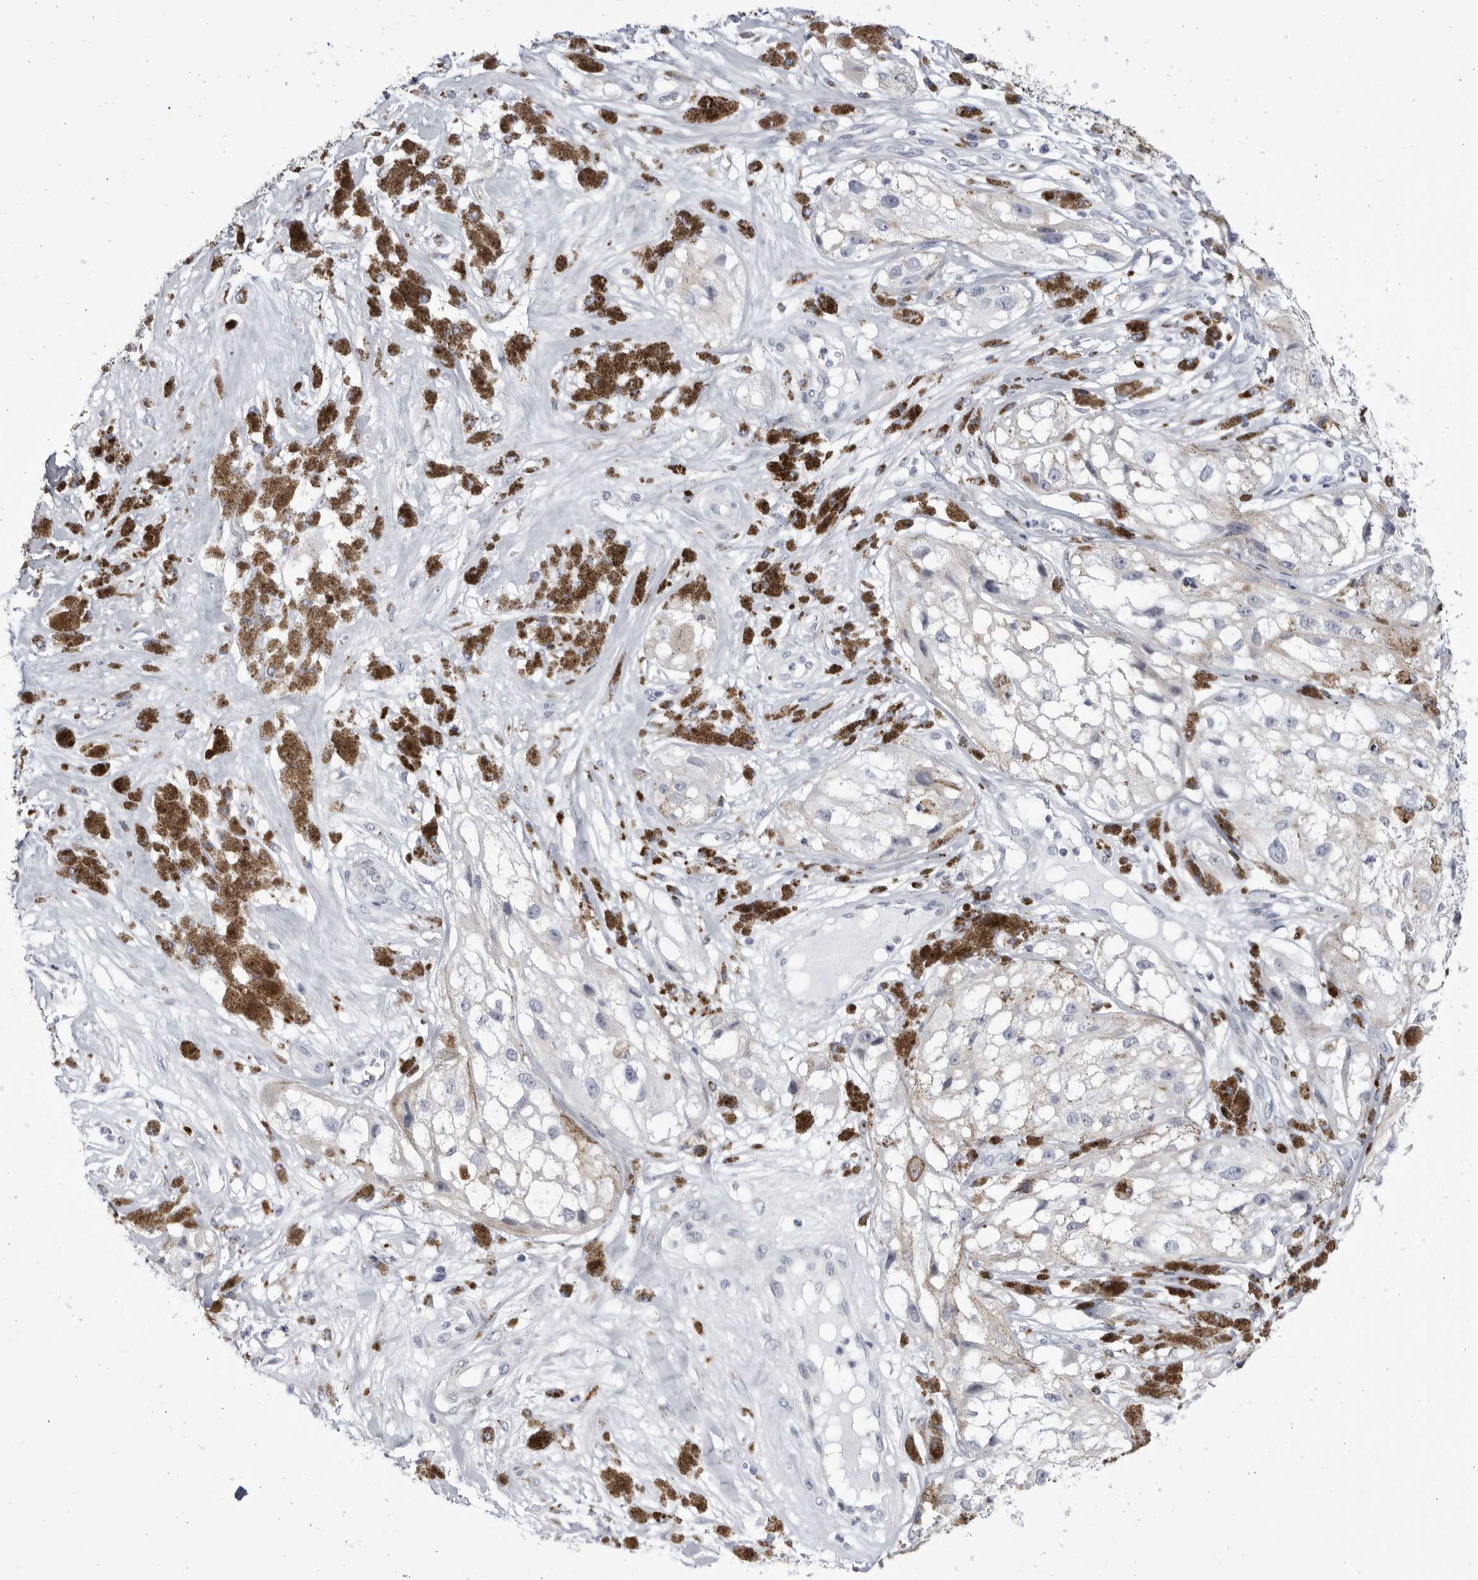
{"staining": {"intensity": "negative", "quantity": "none", "location": "none"}, "tissue": "melanoma", "cell_type": "Tumor cells", "image_type": "cancer", "snomed": [{"axis": "morphology", "description": "Malignant melanoma, NOS"}, {"axis": "topography", "description": "Skin"}], "caption": "This is an IHC histopathology image of melanoma. There is no expression in tumor cells.", "gene": "CCDC181", "patient": {"sex": "male", "age": 88}}